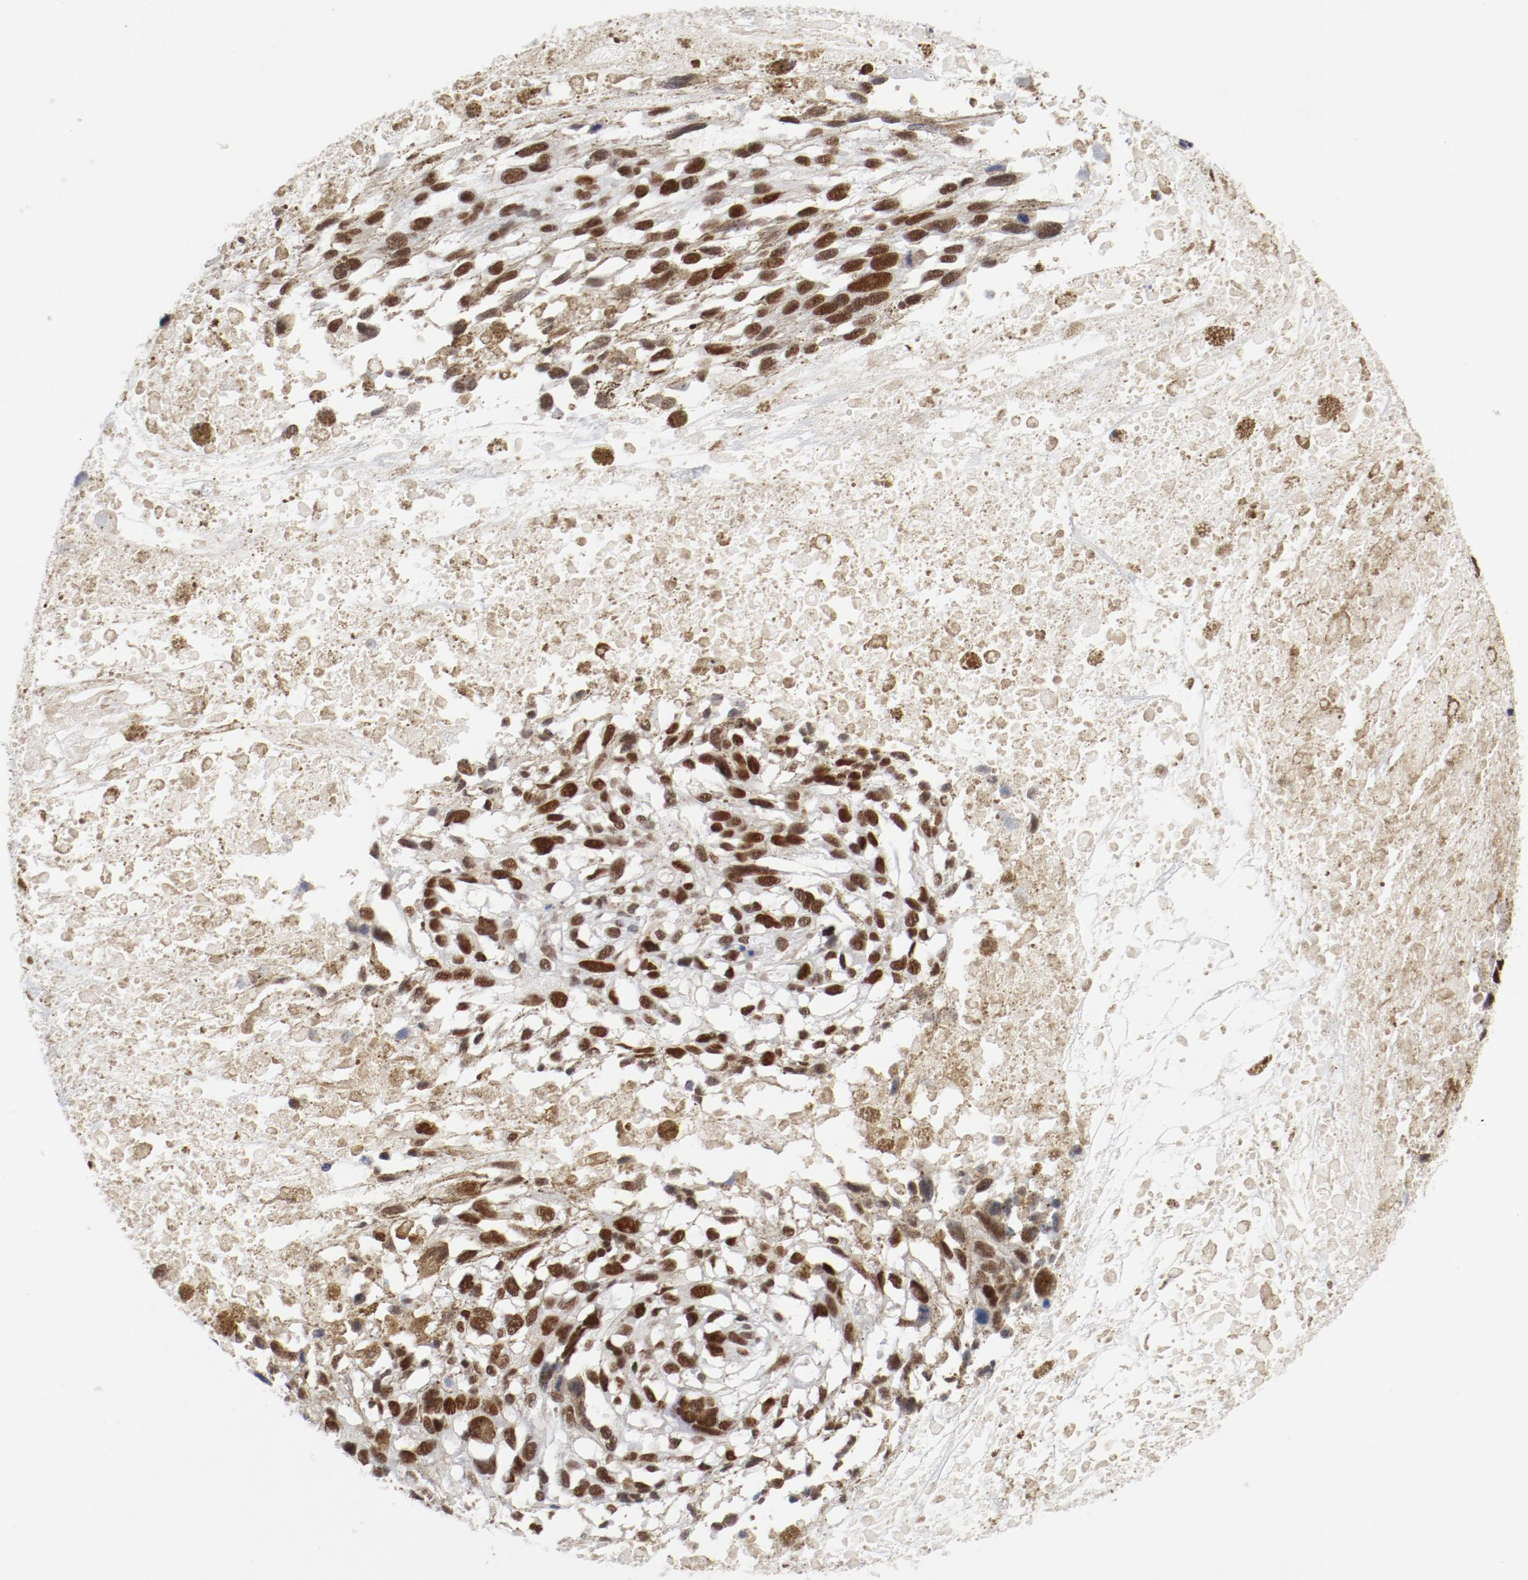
{"staining": {"intensity": "strong", "quantity": ">75%", "location": "nuclear"}, "tissue": "melanoma", "cell_type": "Tumor cells", "image_type": "cancer", "snomed": [{"axis": "morphology", "description": "Malignant melanoma, Metastatic site"}, {"axis": "topography", "description": "Lymph node"}], "caption": "Immunohistochemical staining of human melanoma shows high levels of strong nuclear protein positivity in approximately >75% of tumor cells. The staining is performed using DAB brown chromogen to label protein expression. The nuclei are counter-stained blue using hematoxylin.", "gene": "ARNT", "patient": {"sex": "male", "age": 59}}